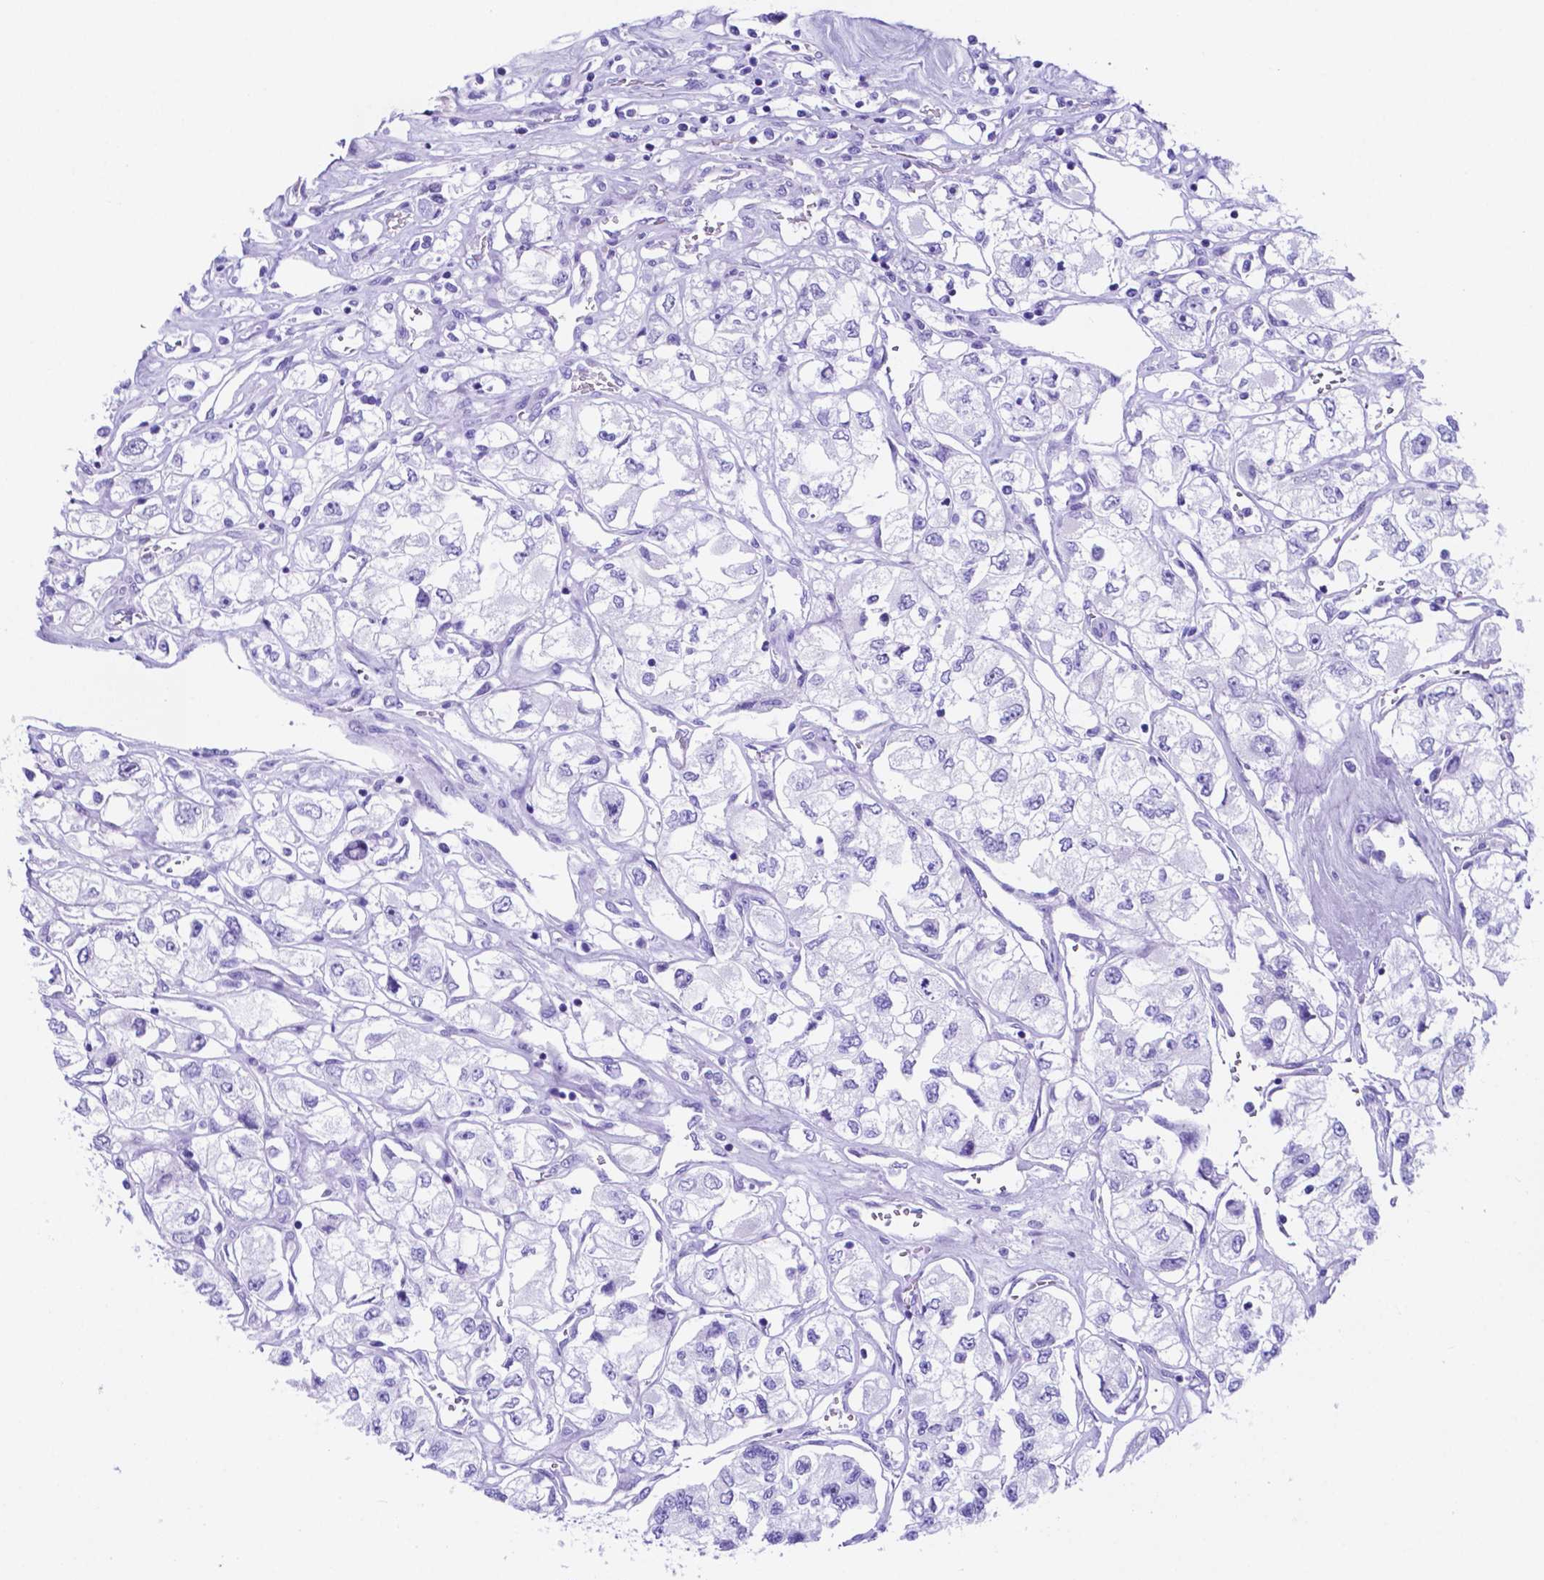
{"staining": {"intensity": "negative", "quantity": "none", "location": "none"}, "tissue": "renal cancer", "cell_type": "Tumor cells", "image_type": "cancer", "snomed": [{"axis": "morphology", "description": "Adenocarcinoma, NOS"}, {"axis": "topography", "description": "Kidney"}], "caption": "Immunohistochemistry (IHC) of human adenocarcinoma (renal) displays no expression in tumor cells.", "gene": "DNAAF8", "patient": {"sex": "female", "age": 59}}